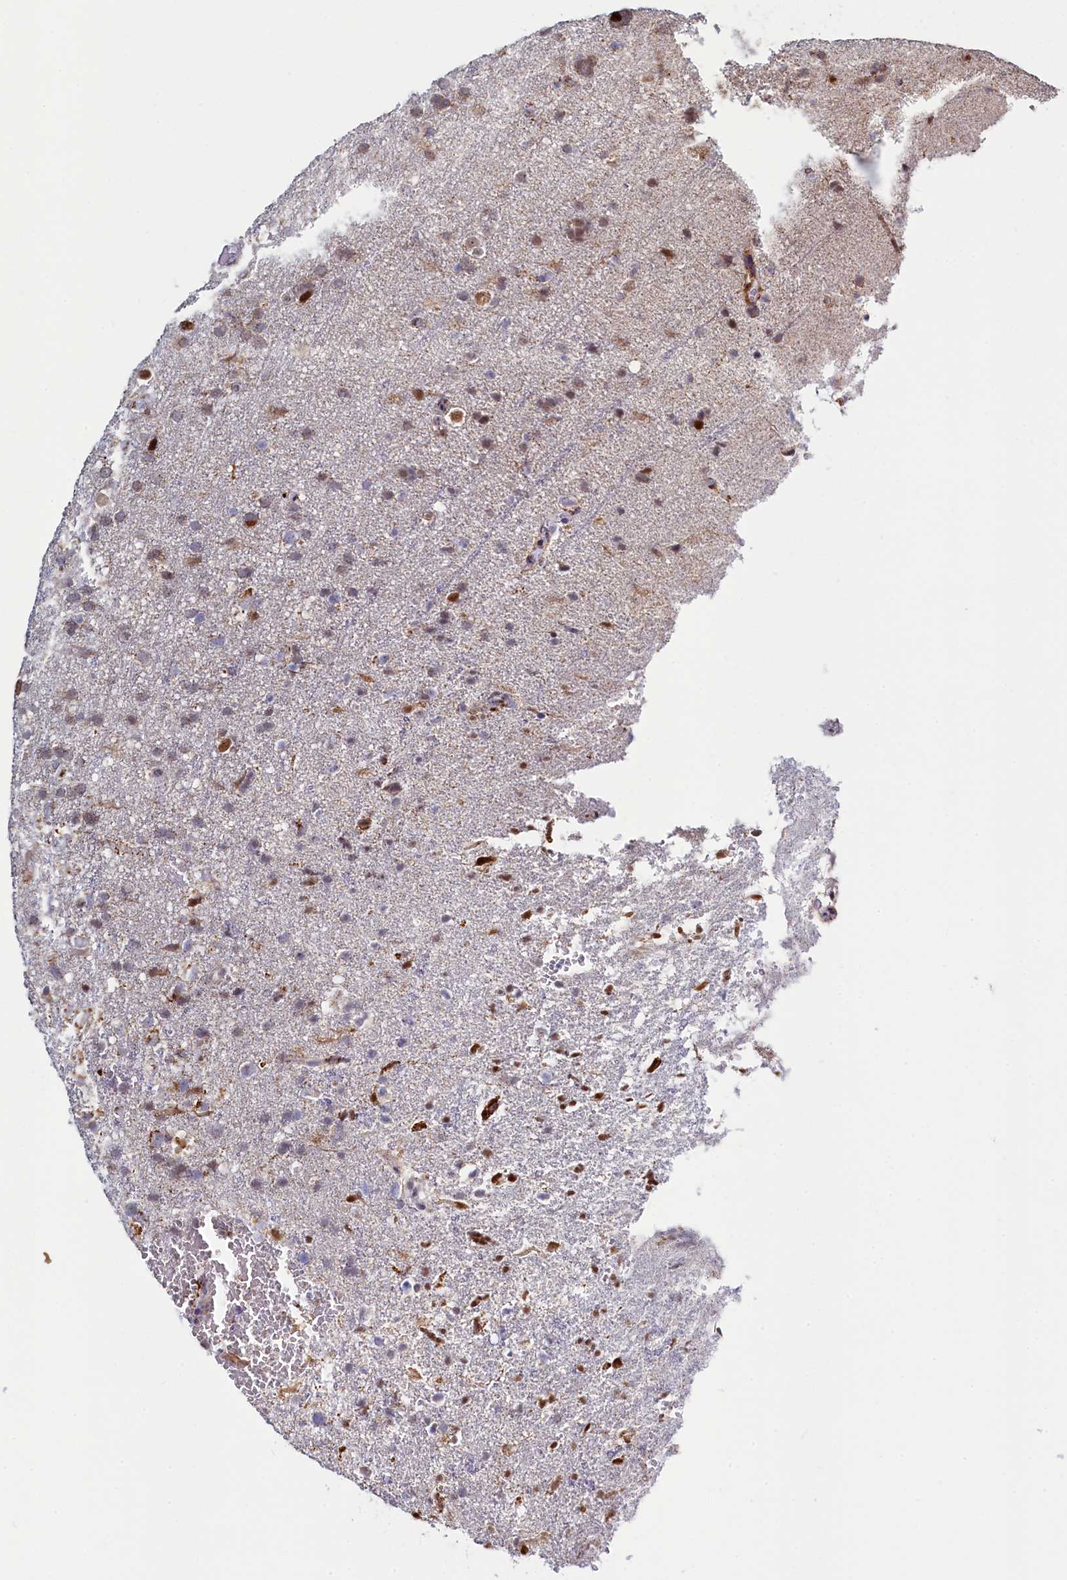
{"staining": {"intensity": "moderate", "quantity": "<25%", "location": "cytoplasmic/membranous,nuclear"}, "tissue": "glioma", "cell_type": "Tumor cells", "image_type": "cancer", "snomed": [{"axis": "morphology", "description": "Glioma, malignant, High grade"}, {"axis": "topography", "description": "Brain"}], "caption": "An image showing moderate cytoplasmic/membranous and nuclear positivity in about <25% of tumor cells in malignant glioma (high-grade), as visualized by brown immunohistochemical staining.", "gene": "HDGFL3", "patient": {"sex": "male", "age": 61}}